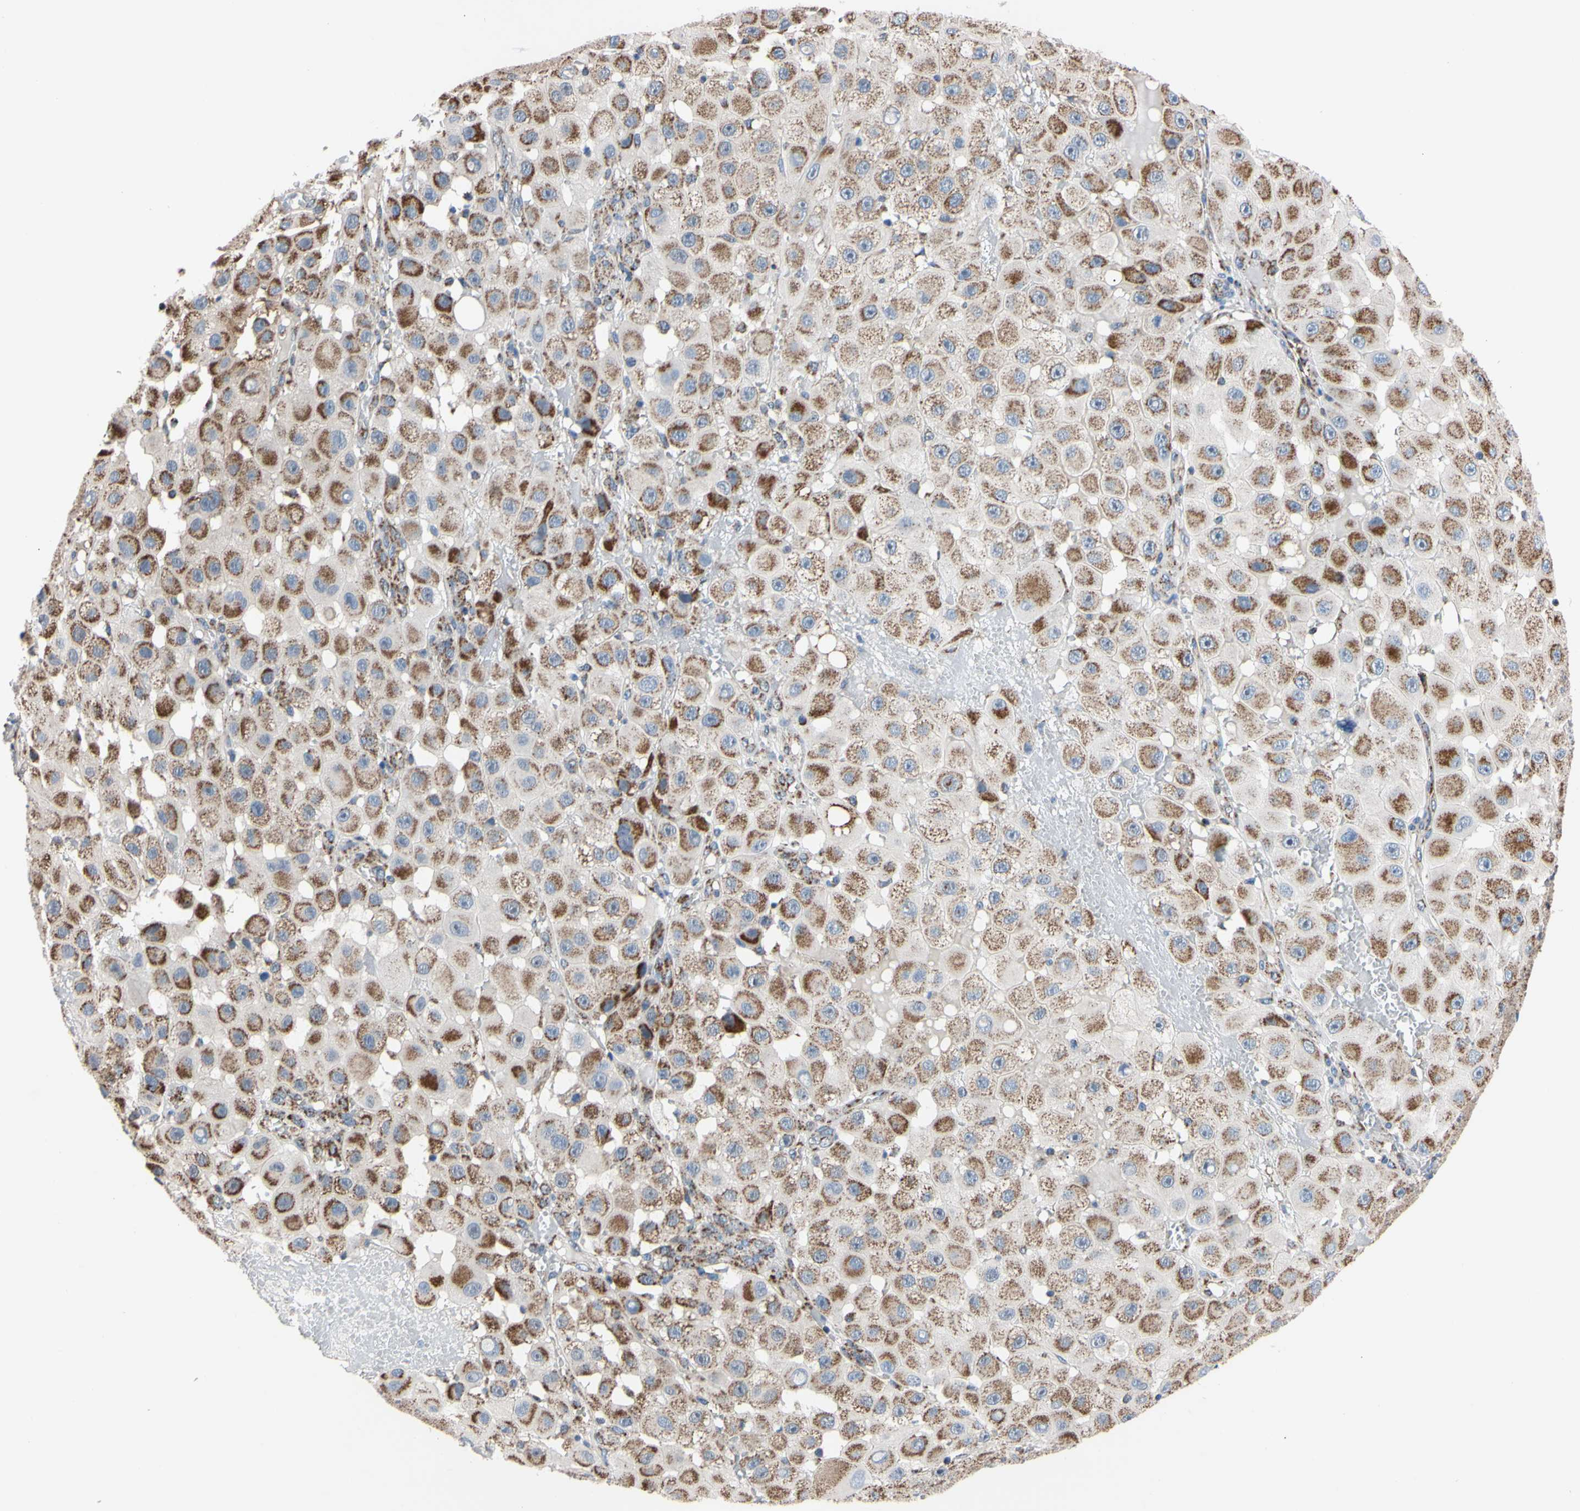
{"staining": {"intensity": "strong", "quantity": ">75%", "location": "cytoplasmic/membranous"}, "tissue": "melanoma", "cell_type": "Tumor cells", "image_type": "cancer", "snomed": [{"axis": "morphology", "description": "Malignant melanoma, NOS"}, {"axis": "topography", "description": "Skin"}], "caption": "Immunohistochemistry micrograph of human malignant melanoma stained for a protein (brown), which shows high levels of strong cytoplasmic/membranous expression in about >75% of tumor cells.", "gene": "CLPP", "patient": {"sex": "female", "age": 81}}